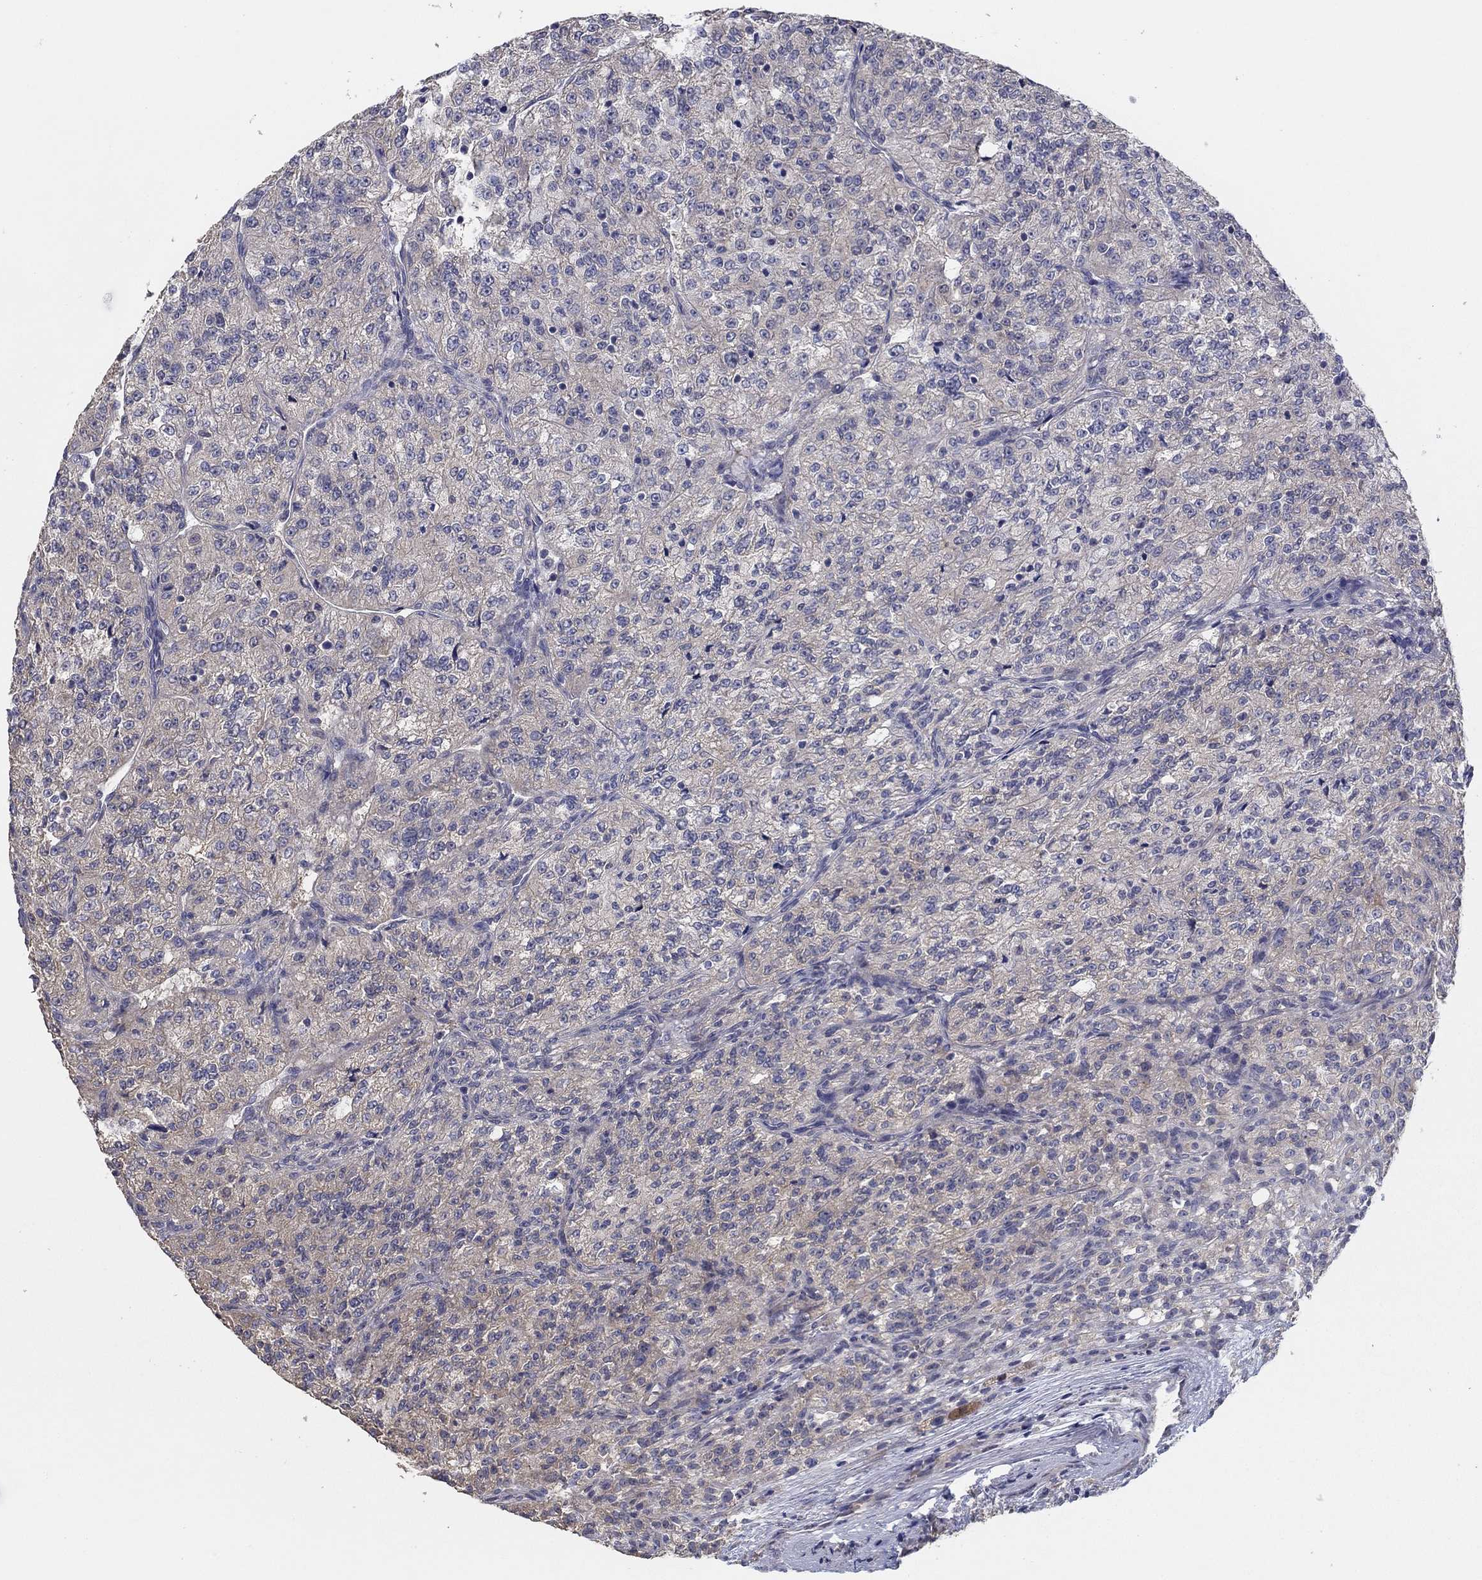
{"staining": {"intensity": "weak", "quantity": "<25%", "location": "cytoplasmic/membranous"}, "tissue": "renal cancer", "cell_type": "Tumor cells", "image_type": "cancer", "snomed": [{"axis": "morphology", "description": "Adenocarcinoma, NOS"}, {"axis": "topography", "description": "Kidney"}], "caption": "This image is of renal cancer stained with immunohistochemistry (IHC) to label a protein in brown with the nuclei are counter-stained blue. There is no staining in tumor cells.", "gene": "DOCK3", "patient": {"sex": "female", "age": 63}}